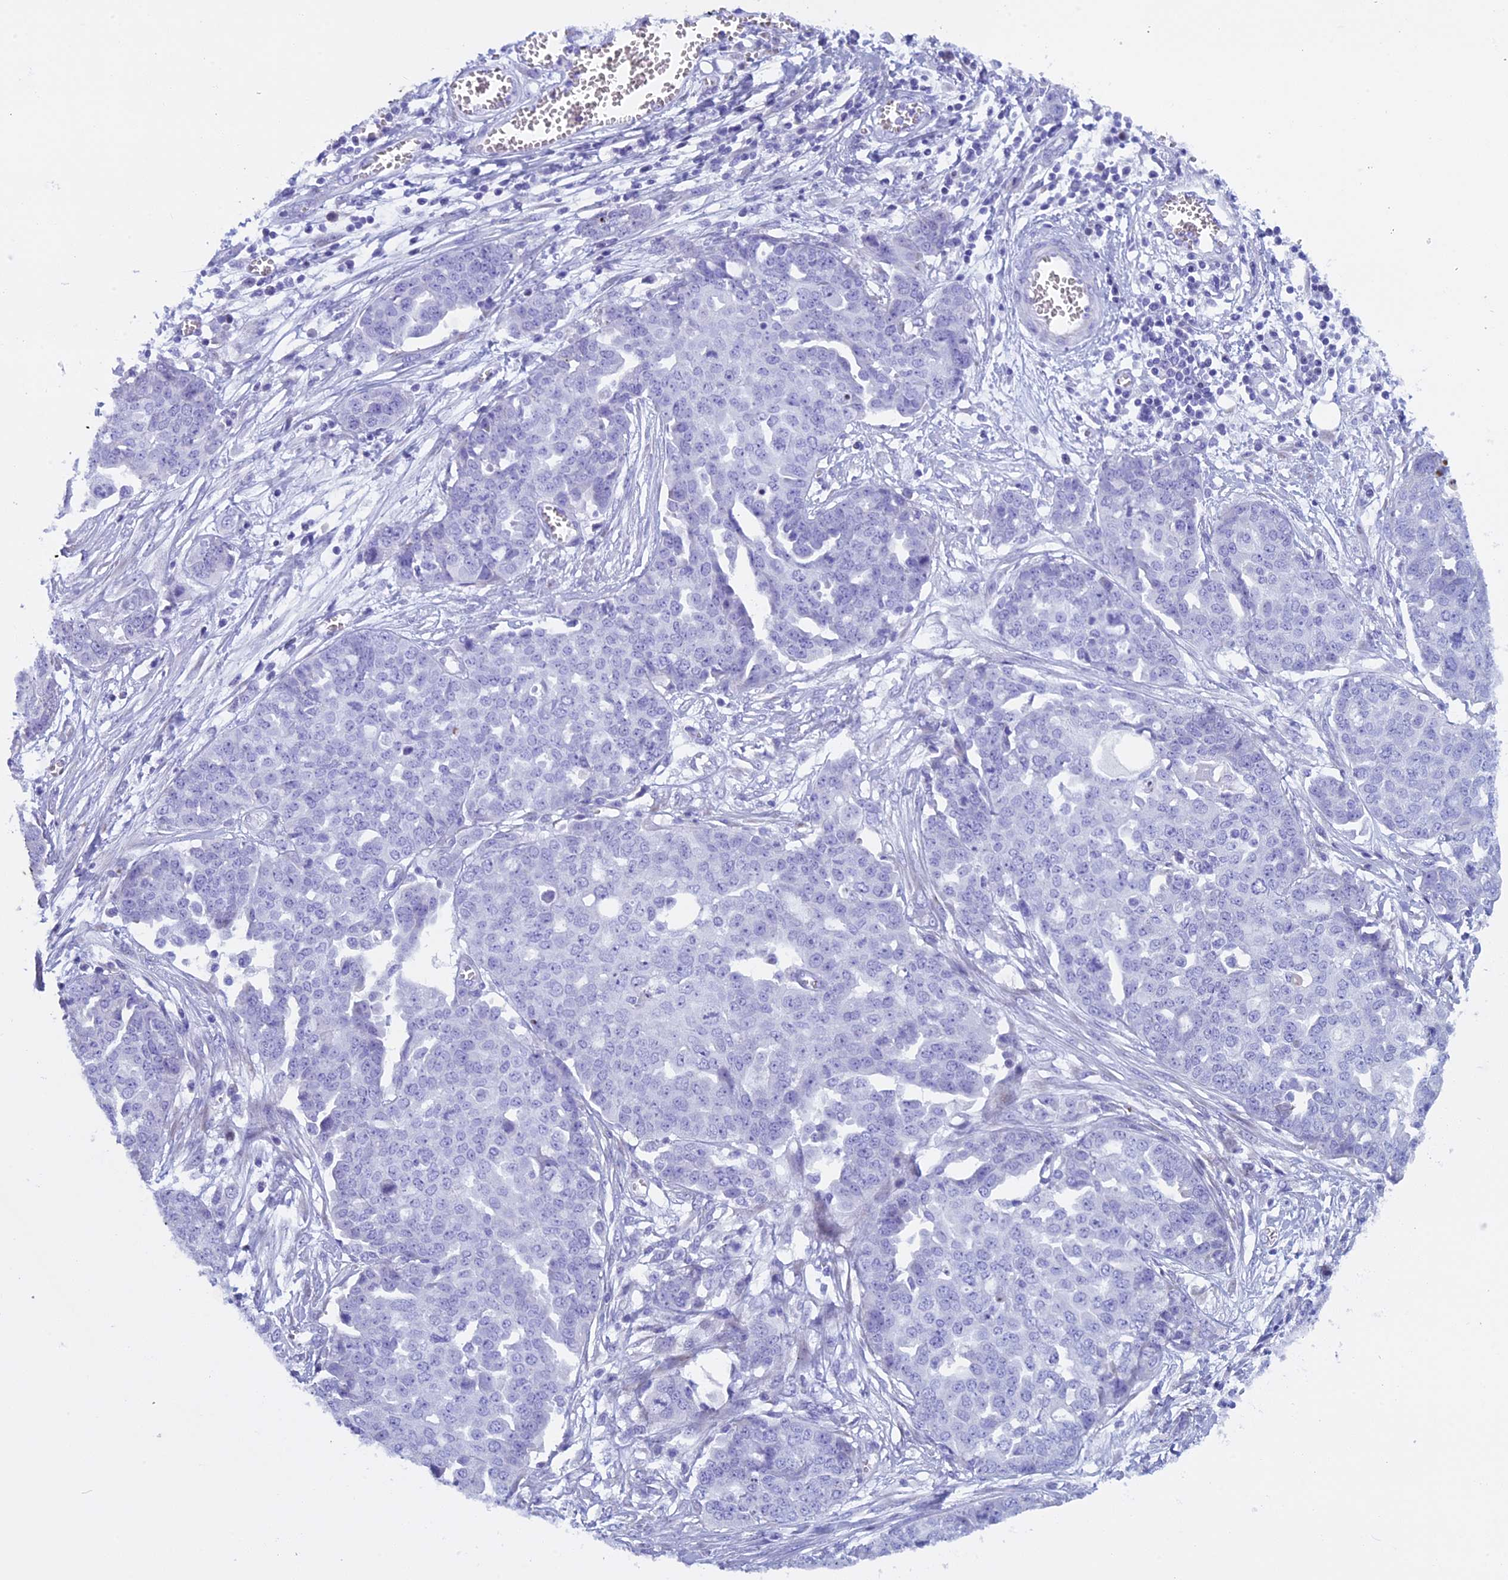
{"staining": {"intensity": "negative", "quantity": "none", "location": "none"}, "tissue": "ovarian cancer", "cell_type": "Tumor cells", "image_type": "cancer", "snomed": [{"axis": "morphology", "description": "Cystadenocarcinoma, serous, NOS"}, {"axis": "topography", "description": "Soft tissue"}, {"axis": "topography", "description": "Ovary"}], "caption": "DAB (3,3'-diaminobenzidine) immunohistochemical staining of serous cystadenocarcinoma (ovarian) demonstrates no significant staining in tumor cells.", "gene": "KCTD21", "patient": {"sex": "female", "age": 57}}